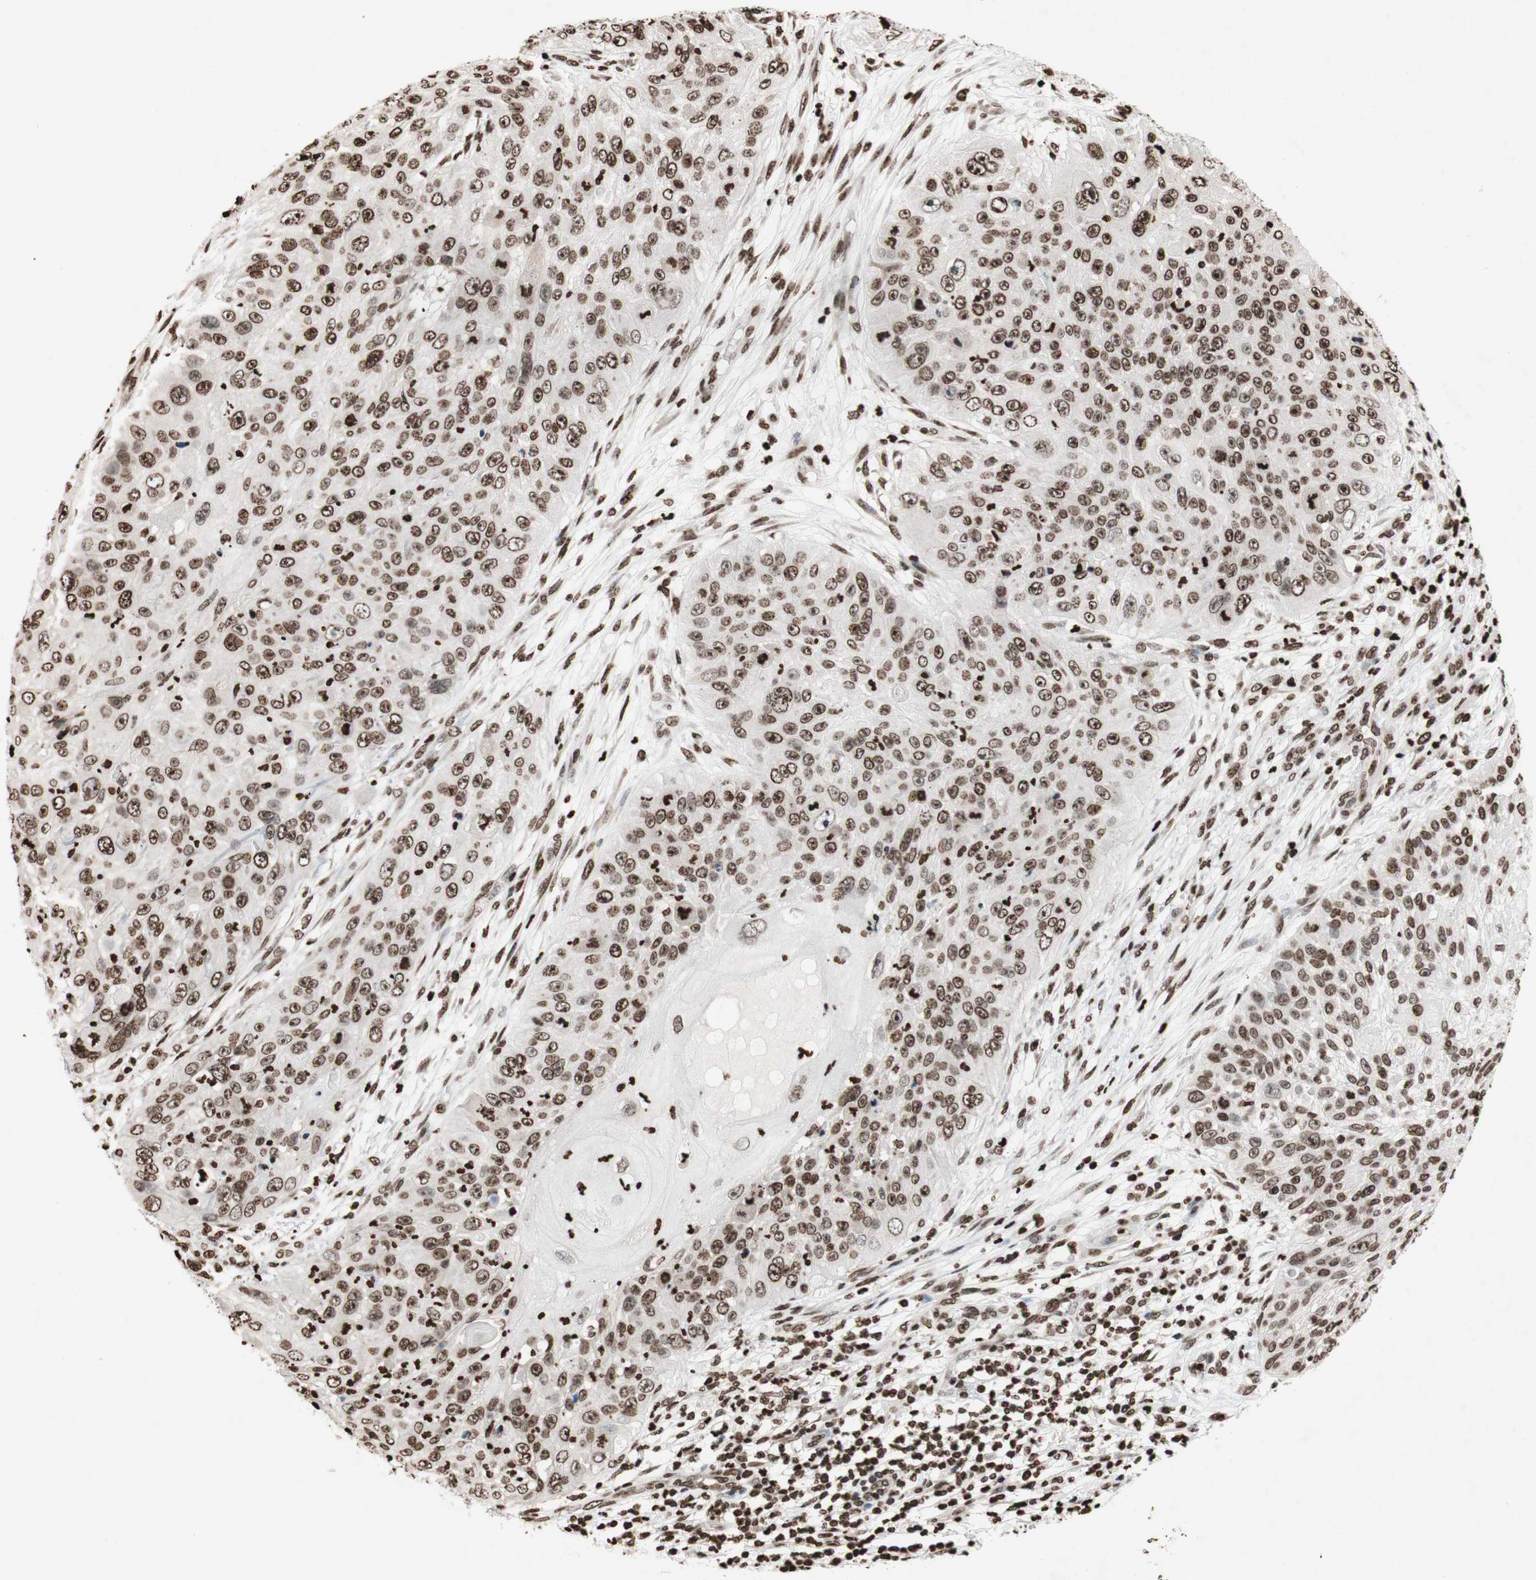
{"staining": {"intensity": "moderate", "quantity": ">75%", "location": "nuclear"}, "tissue": "skin cancer", "cell_type": "Tumor cells", "image_type": "cancer", "snomed": [{"axis": "morphology", "description": "Squamous cell carcinoma, NOS"}, {"axis": "topography", "description": "Skin"}], "caption": "Immunohistochemistry (IHC) photomicrograph of human squamous cell carcinoma (skin) stained for a protein (brown), which shows medium levels of moderate nuclear staining in approximately >75% of tumor cells.", "gene": "NCOA3", "patient": {"sex": "female", "age": 80}}